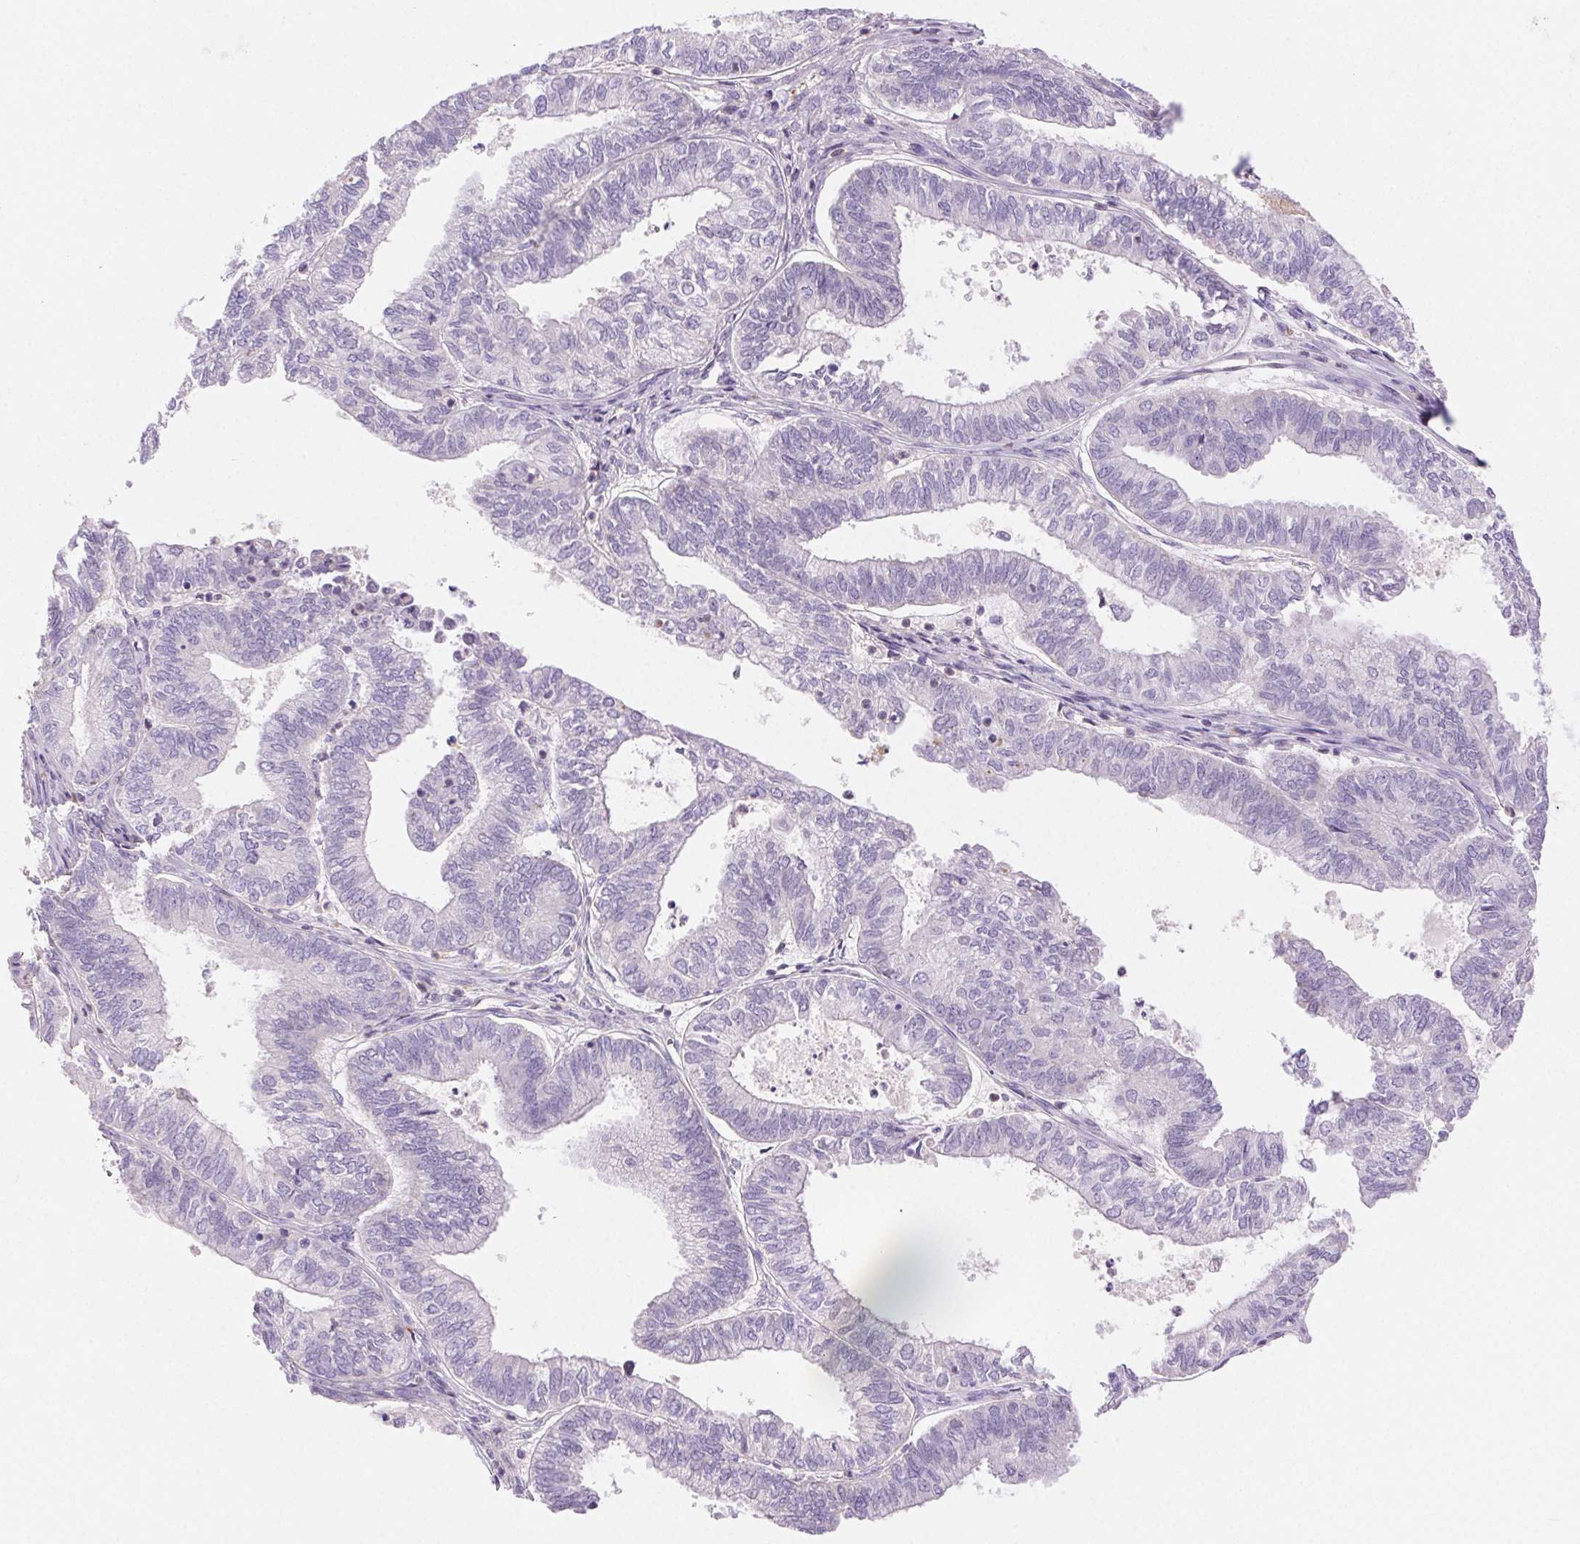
{"staining": {"intensity": "negative", "quantity": "none", "location": "none"}, "tissue": "ovarian cancer", "cell_type": "Tumor cells", "image_type": "cancer", "snomed": [{"axis": "morphology", "description": "Carcinoma, endometroid"}, {"axis": "topography", "description": "Ovary"}], "caption": "DAB (3,3'-diaminobenzidine) immunohistochemical staining of human ovarian cancer demonstrates no significant positivity in tumor cells. (DAB (3,3'-diaminobenzidine) immunohistochemistry (IHC) visualized using brightfield microscopy, high magnification).", "gene": "FGA", "patient": {"sex": "female", "age": 64}}